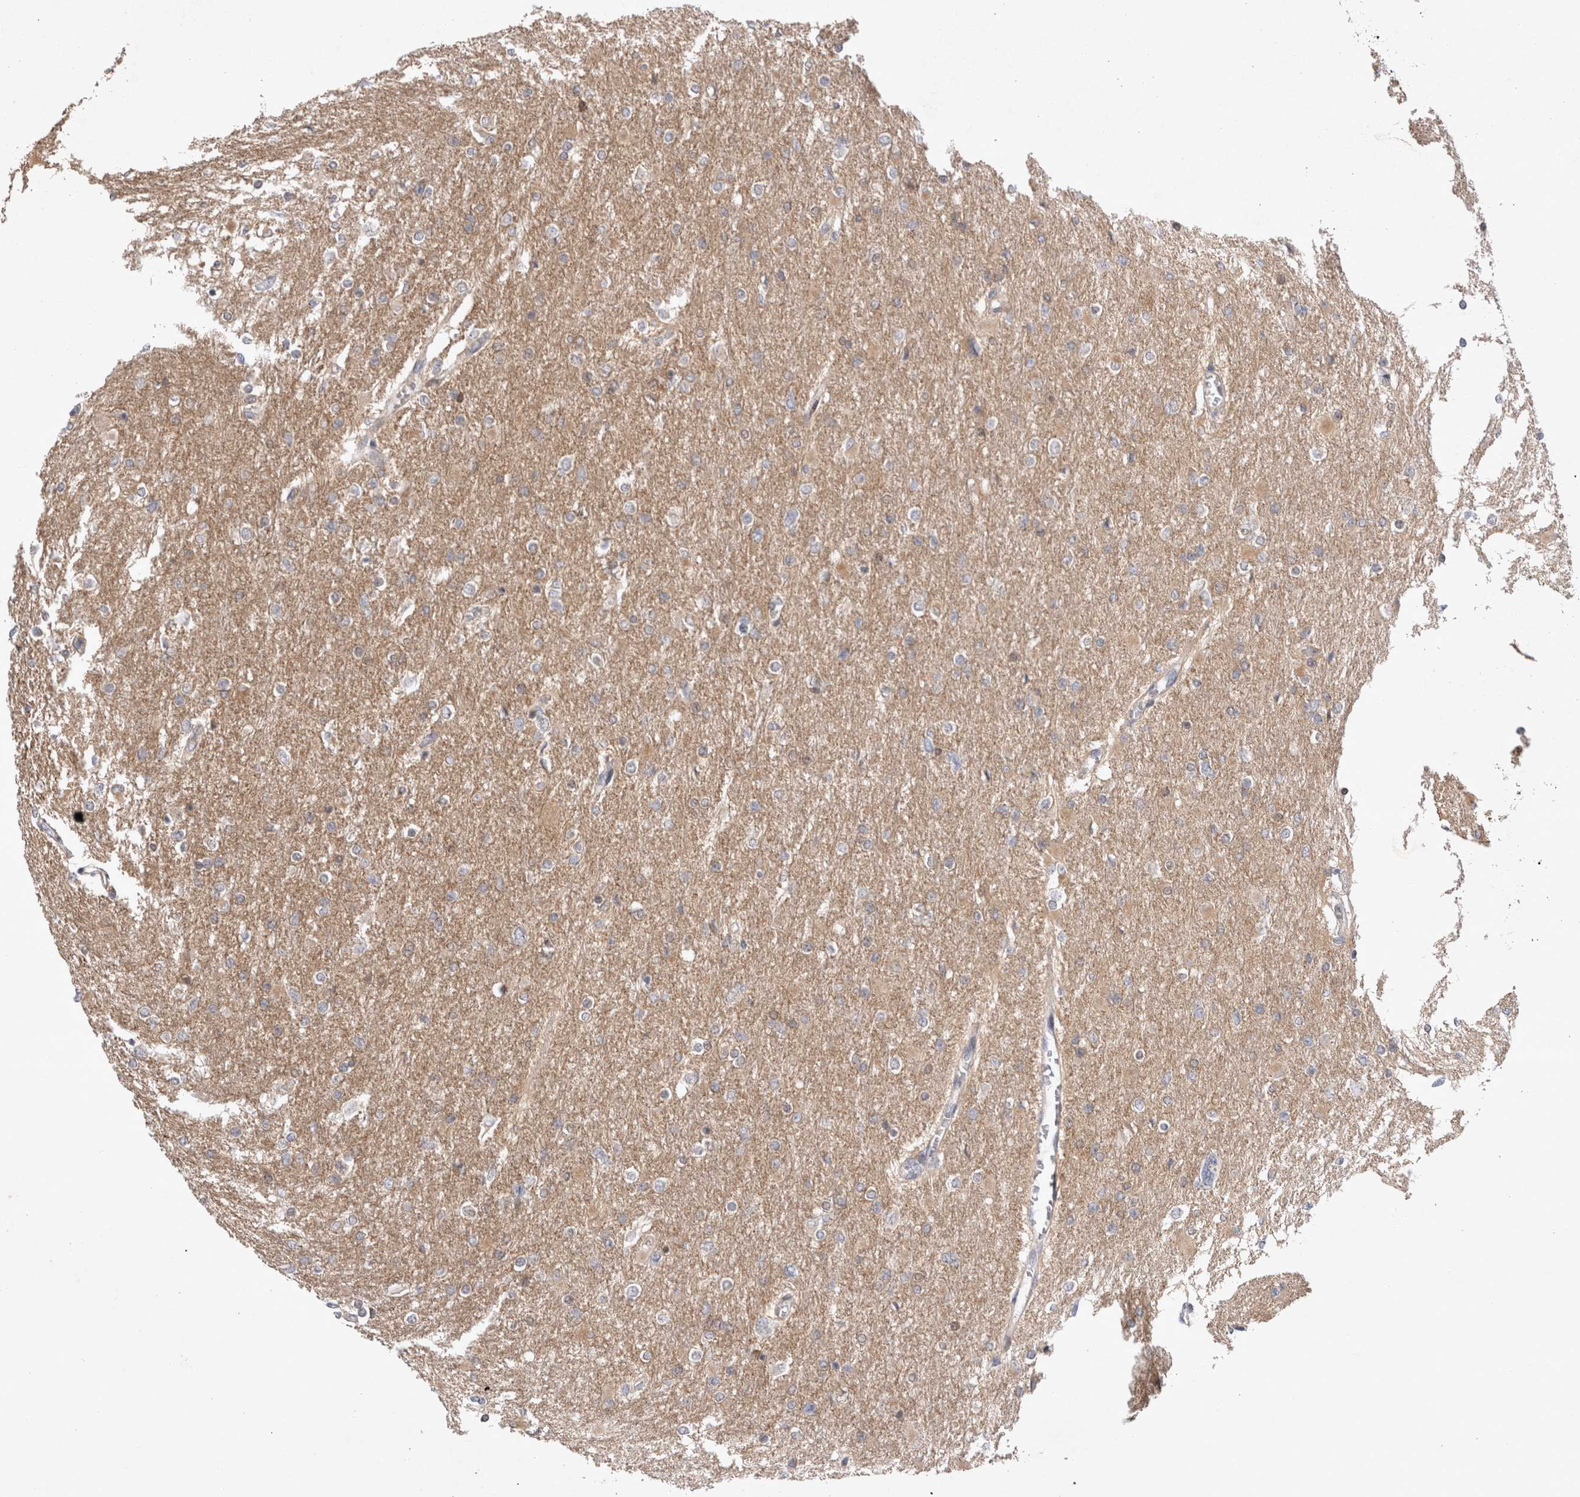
{"staining": {"intensity": "weak", "quantity": "25%-75%", "location": "cytoplasmic/membranous"}, "tissue": "glioma", "cell_type": "Tumor cells", "image_type": "cancer", "snomed": [{"axis": "morphology", "description": "Glioma, malignant, High grade"}, {"axis": "topography", "description": "Cerebral cortex"}], "caption": "Glioma stained with a brown dye demonstrates weak cytoplasmic/membranous positive expression in about 25%-75% of tumor cells.", "gene": "PLEKHM1", "patient": {"sex": "female", "age": 36}}